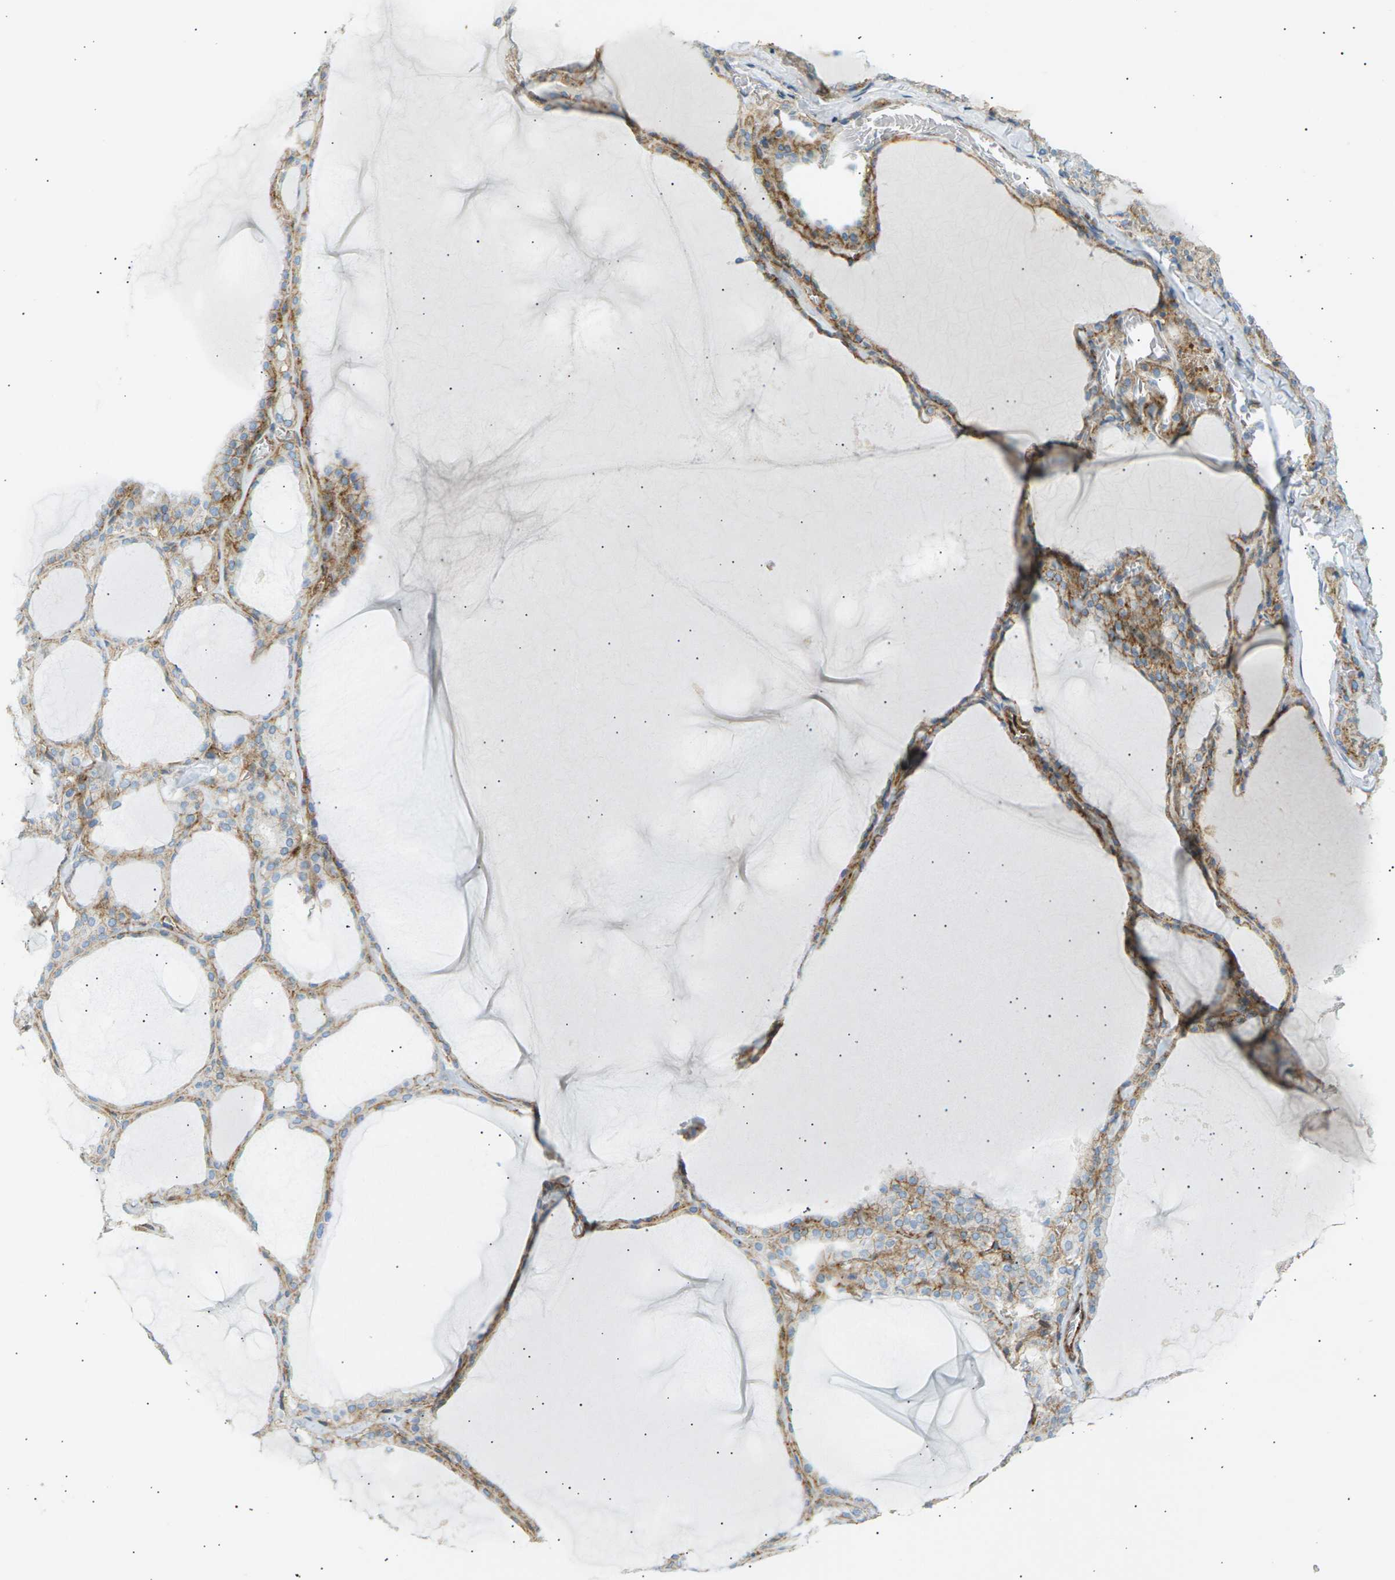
{"staining": {"intensity": "moderate", "quantity": ">75%", "location": "cytoplasmic/membranous"}, "tissue": "thyroid gland", "cell_type": "Glandular cells", "image_type": "normal", "snomed": [{"axis": "morphology", "description": "Normal tissue, NOS"}, {"axis": "topography", "description": "Thyroid gland"}], "caption": "The photomicrograph shows staining of unremarkable thyroid gland, revealing moderate cytoplasmic/membranous protein positivity (brown color) within glandular cells.", "gene": "ATP2B4", "patient": {"sex": "male", "age": 56}}